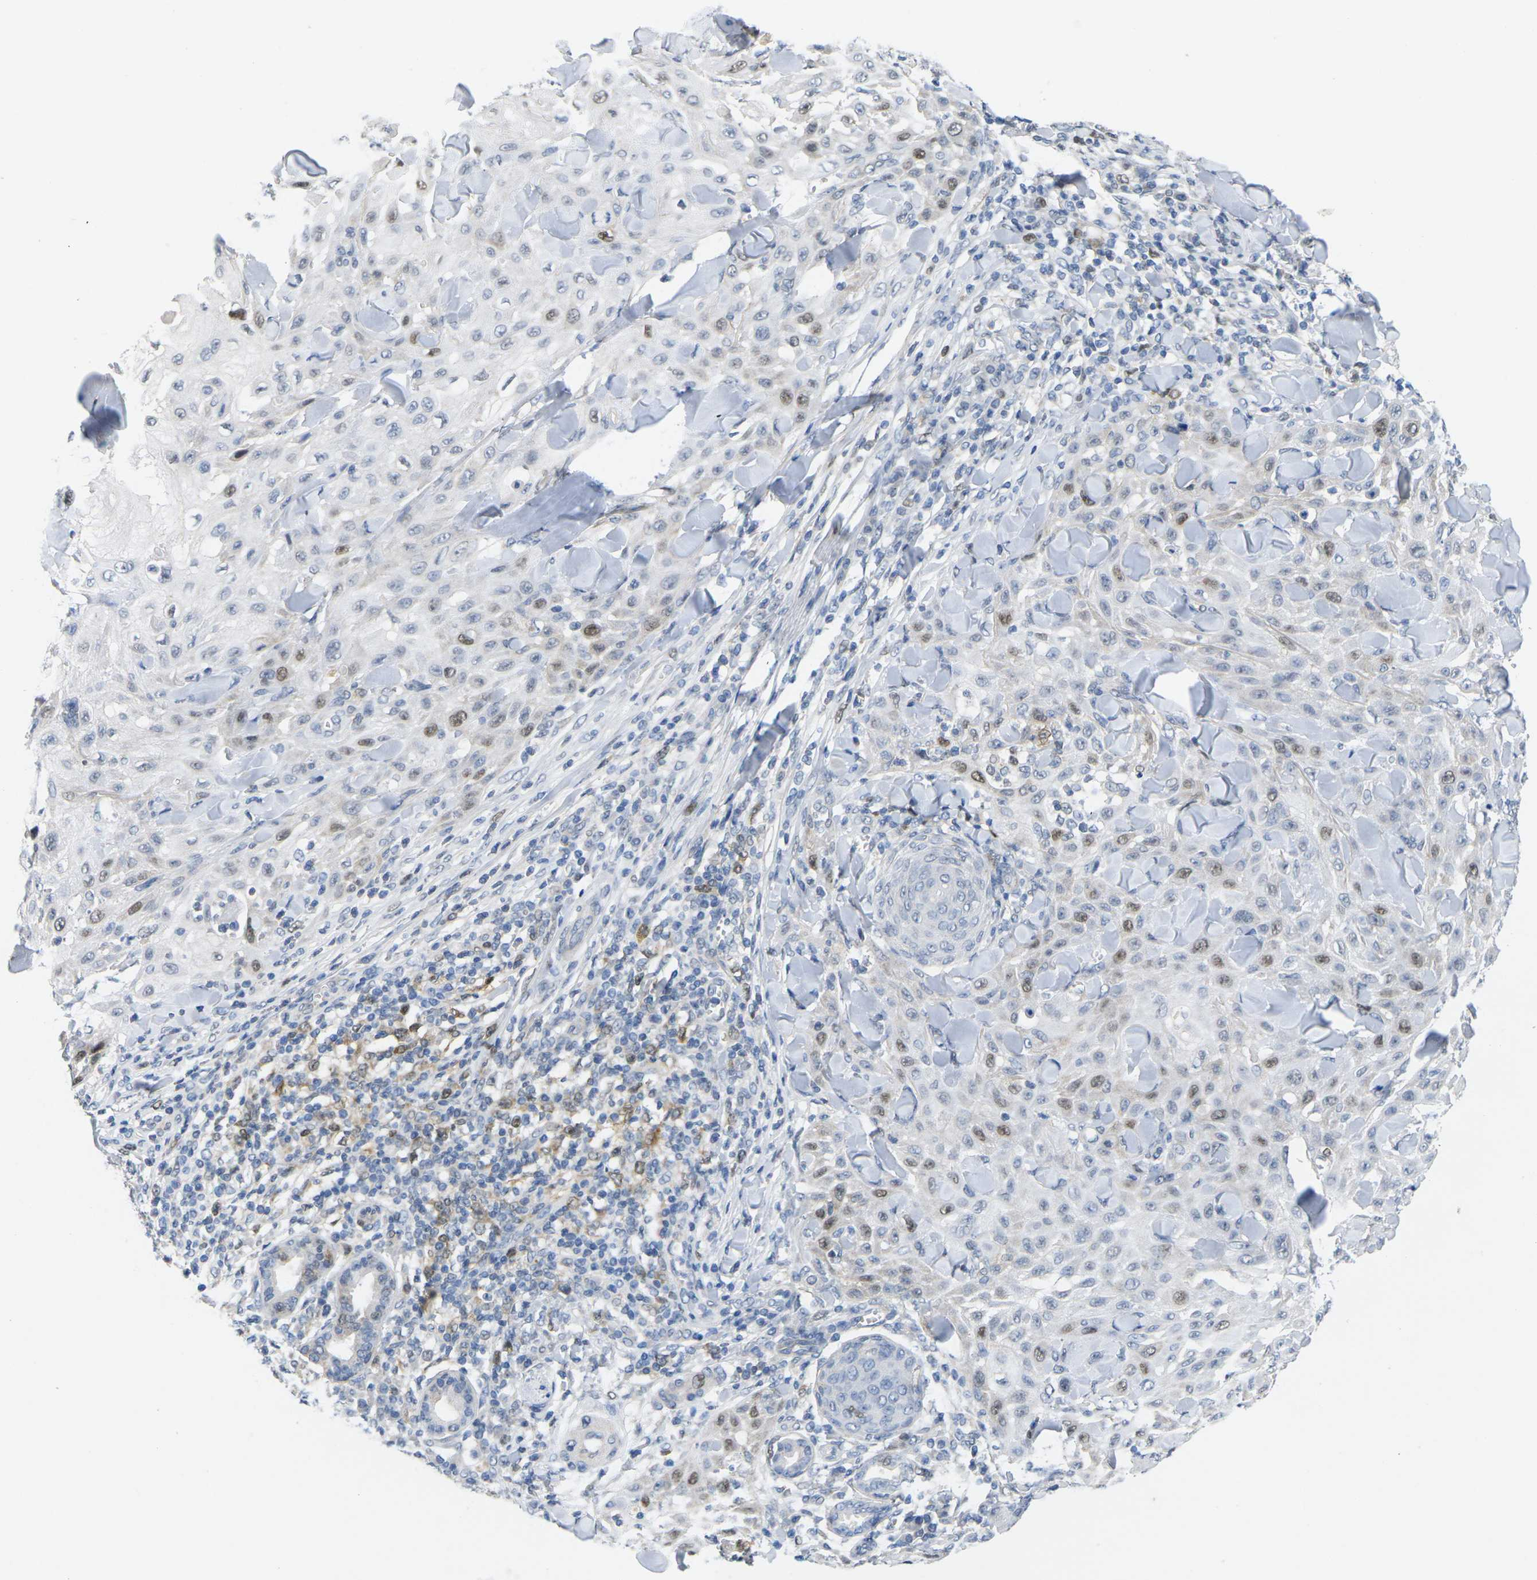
{"staining": {"intensity": "moderate", "quantity": "<25%", "location": "nuclear"}, "tissue": "skin cancer", "cell_type": "Tumor cells", "image_type": "cancer", "snomed": [{"axis": "morphology", "description": "Squamous cell carcinoma, NOS"}, {"axis": "topography", "description": "Skin"}], "caption": "Immunohistochemical staining of skin cancer (squamous cell carcinoma) exhibits low levels of moderate nuclear expression in about <25% of tumor cells. (Brightfield microscopy of DAB IHC at high magnification).", "gene": "CDK2", "patient": {"sex": "male", "age": 24}}